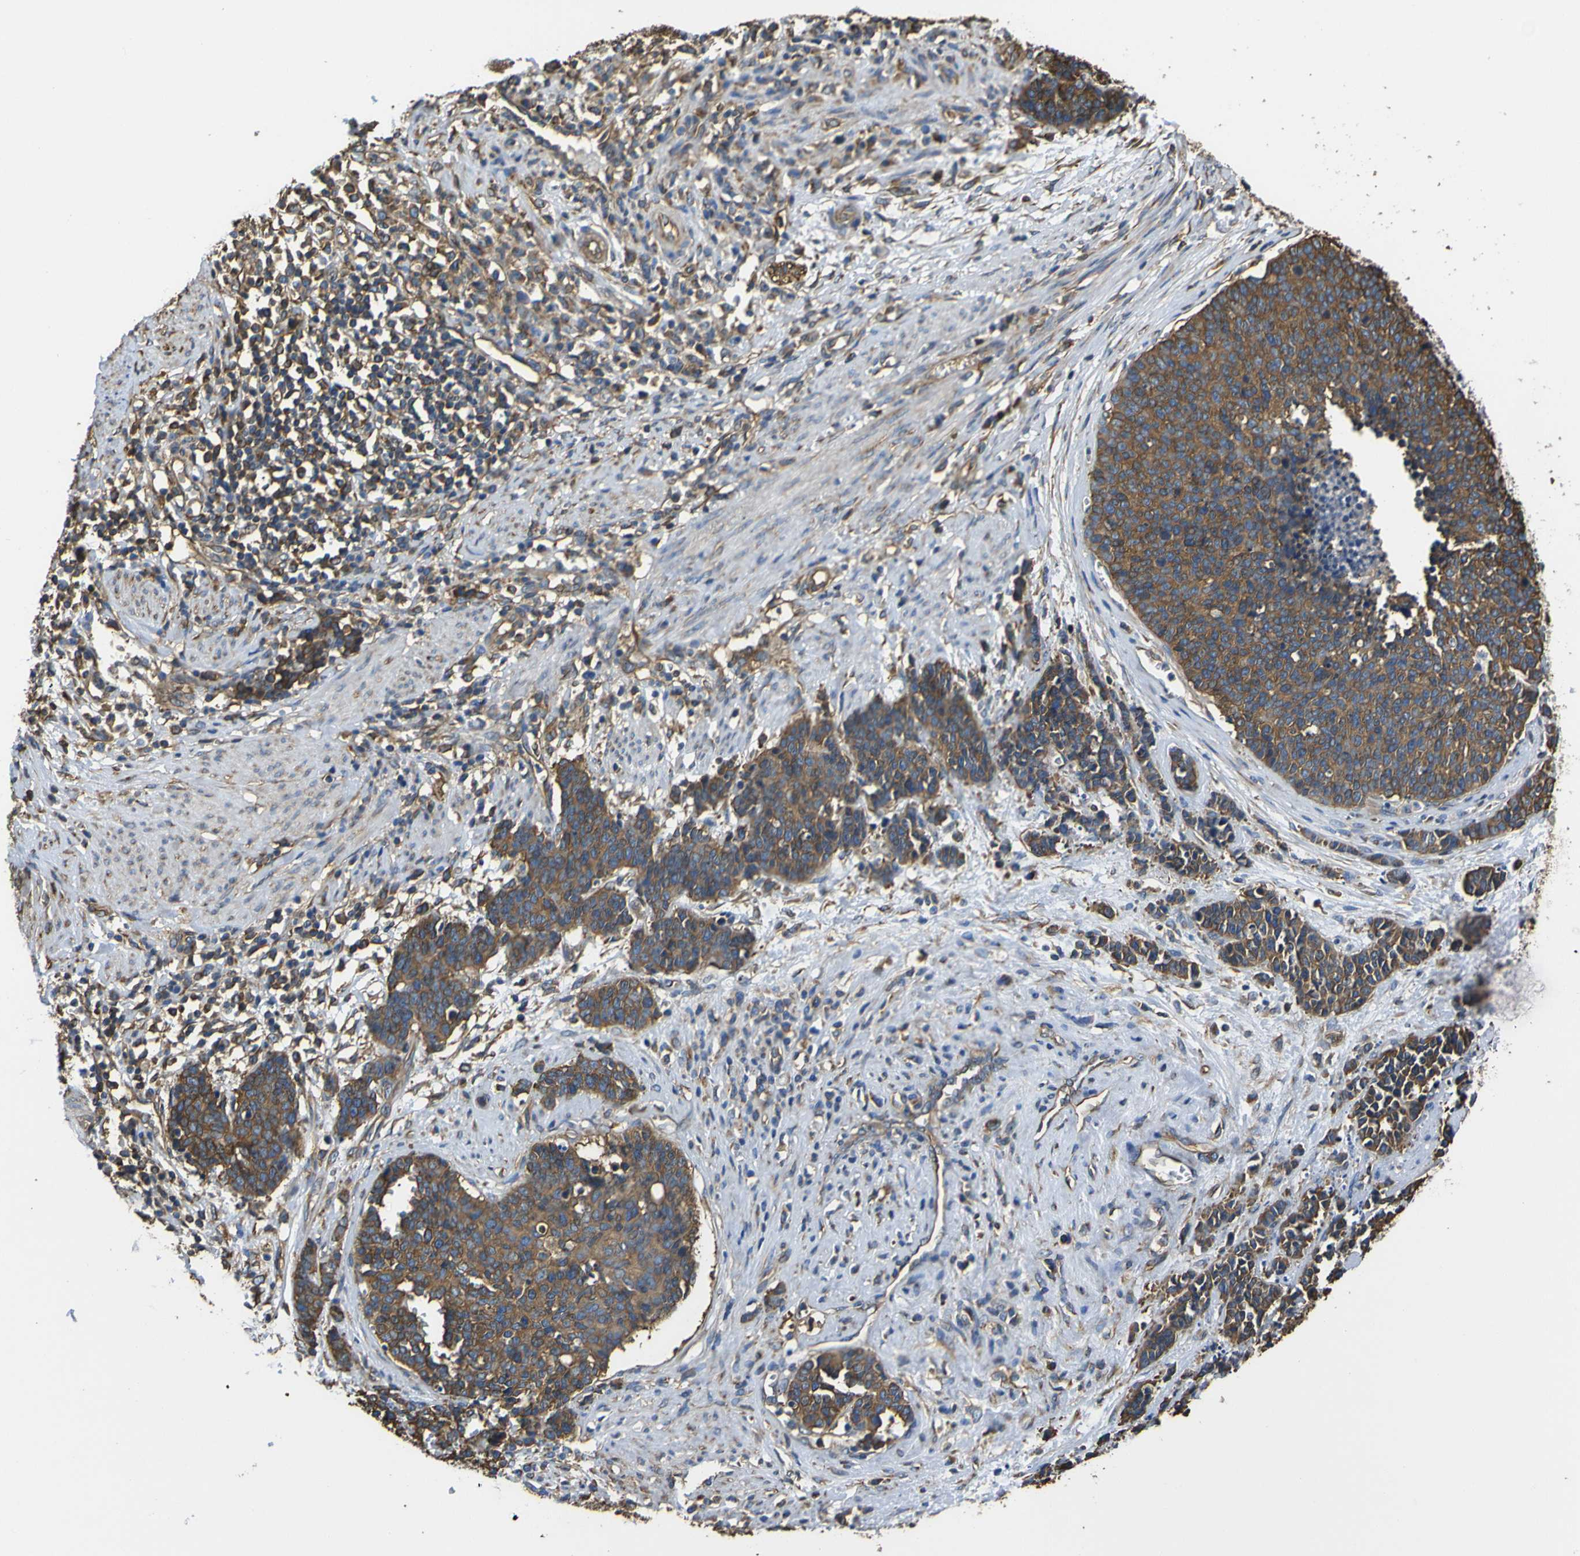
{"staining": {"intensity": "moderate", "quantity": ">75%", "location": "cytoplasmic/membranous"}, "tissue": "cervical cancer", "cell_type": "Tumor cells", "image_type": "cancer", "snomed": [{"axis": "morphology", "description": "Squamous cell carcinoma, NOS"}, {"axis": "topography", "description": "Cervix"}], "caption": "This is a histology image of immunohistochemistry (IHC) staining of squamous cell carcinoma (cervical), which shows moderate positivity in the cytoplasmic/membranous of tumor cells.", "gene": "TUBB", "patient": {"sex": "female", "age": 35}}